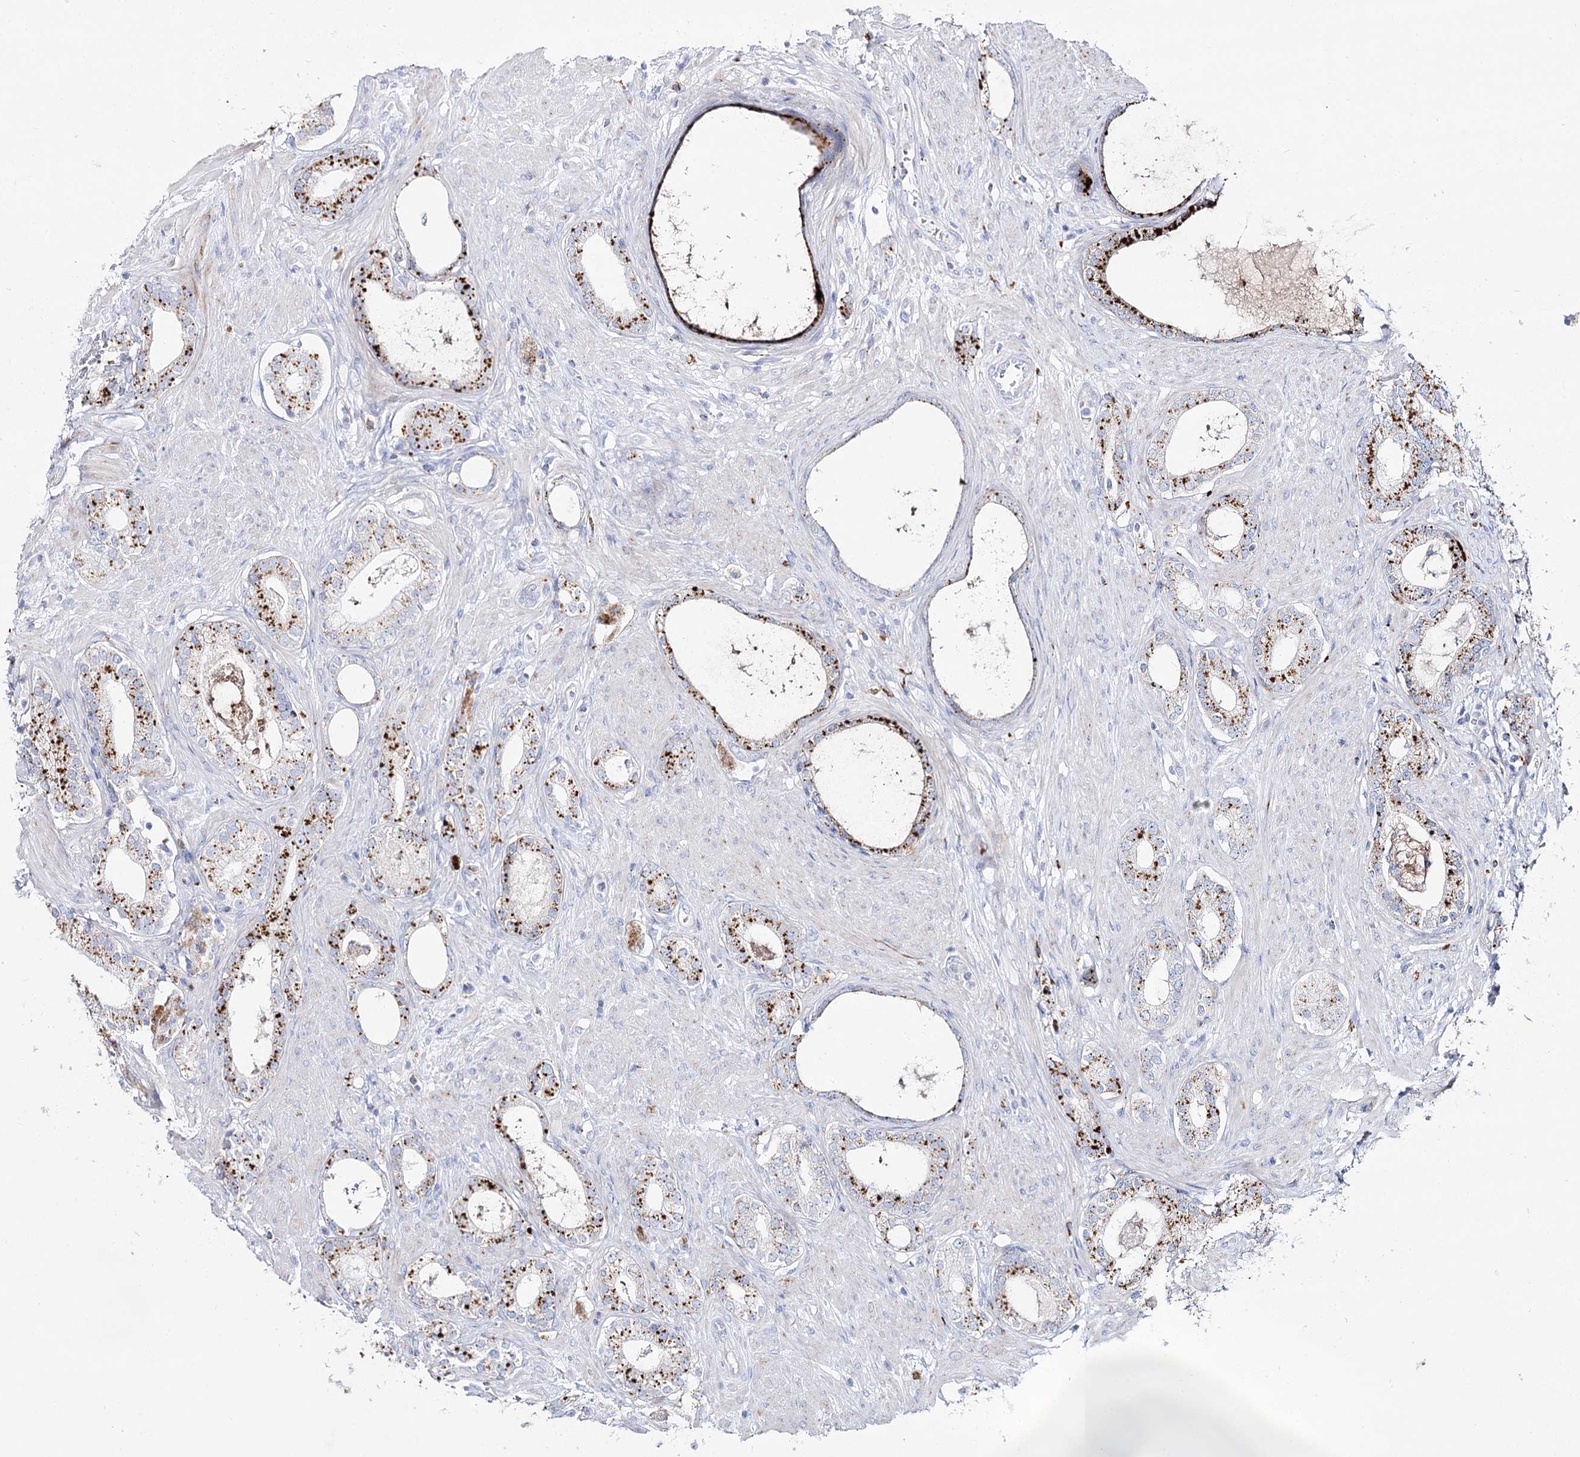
{"staining": {"intensity": "moderate", "quantity": ">75%", "location": "cytoplasmic/membranous"}, "tissue": "prostate cancer", "cell_type": "Tumor cells", "image_type": "cancer", "snomed": [{"axis": "morphology", "description": "Adenocarcinoma, High grade"}, {"axis": "topography", "description": "Prostate"}], "caption": "An image showing moderate cytoplasmic/membranous staining in approximately >75% of tumor cells in prostate cancer, as visualized by brown immunohistochemical staining.", "gene": "SLC3A1", "patient": {"sex": "male", "age": 63}}